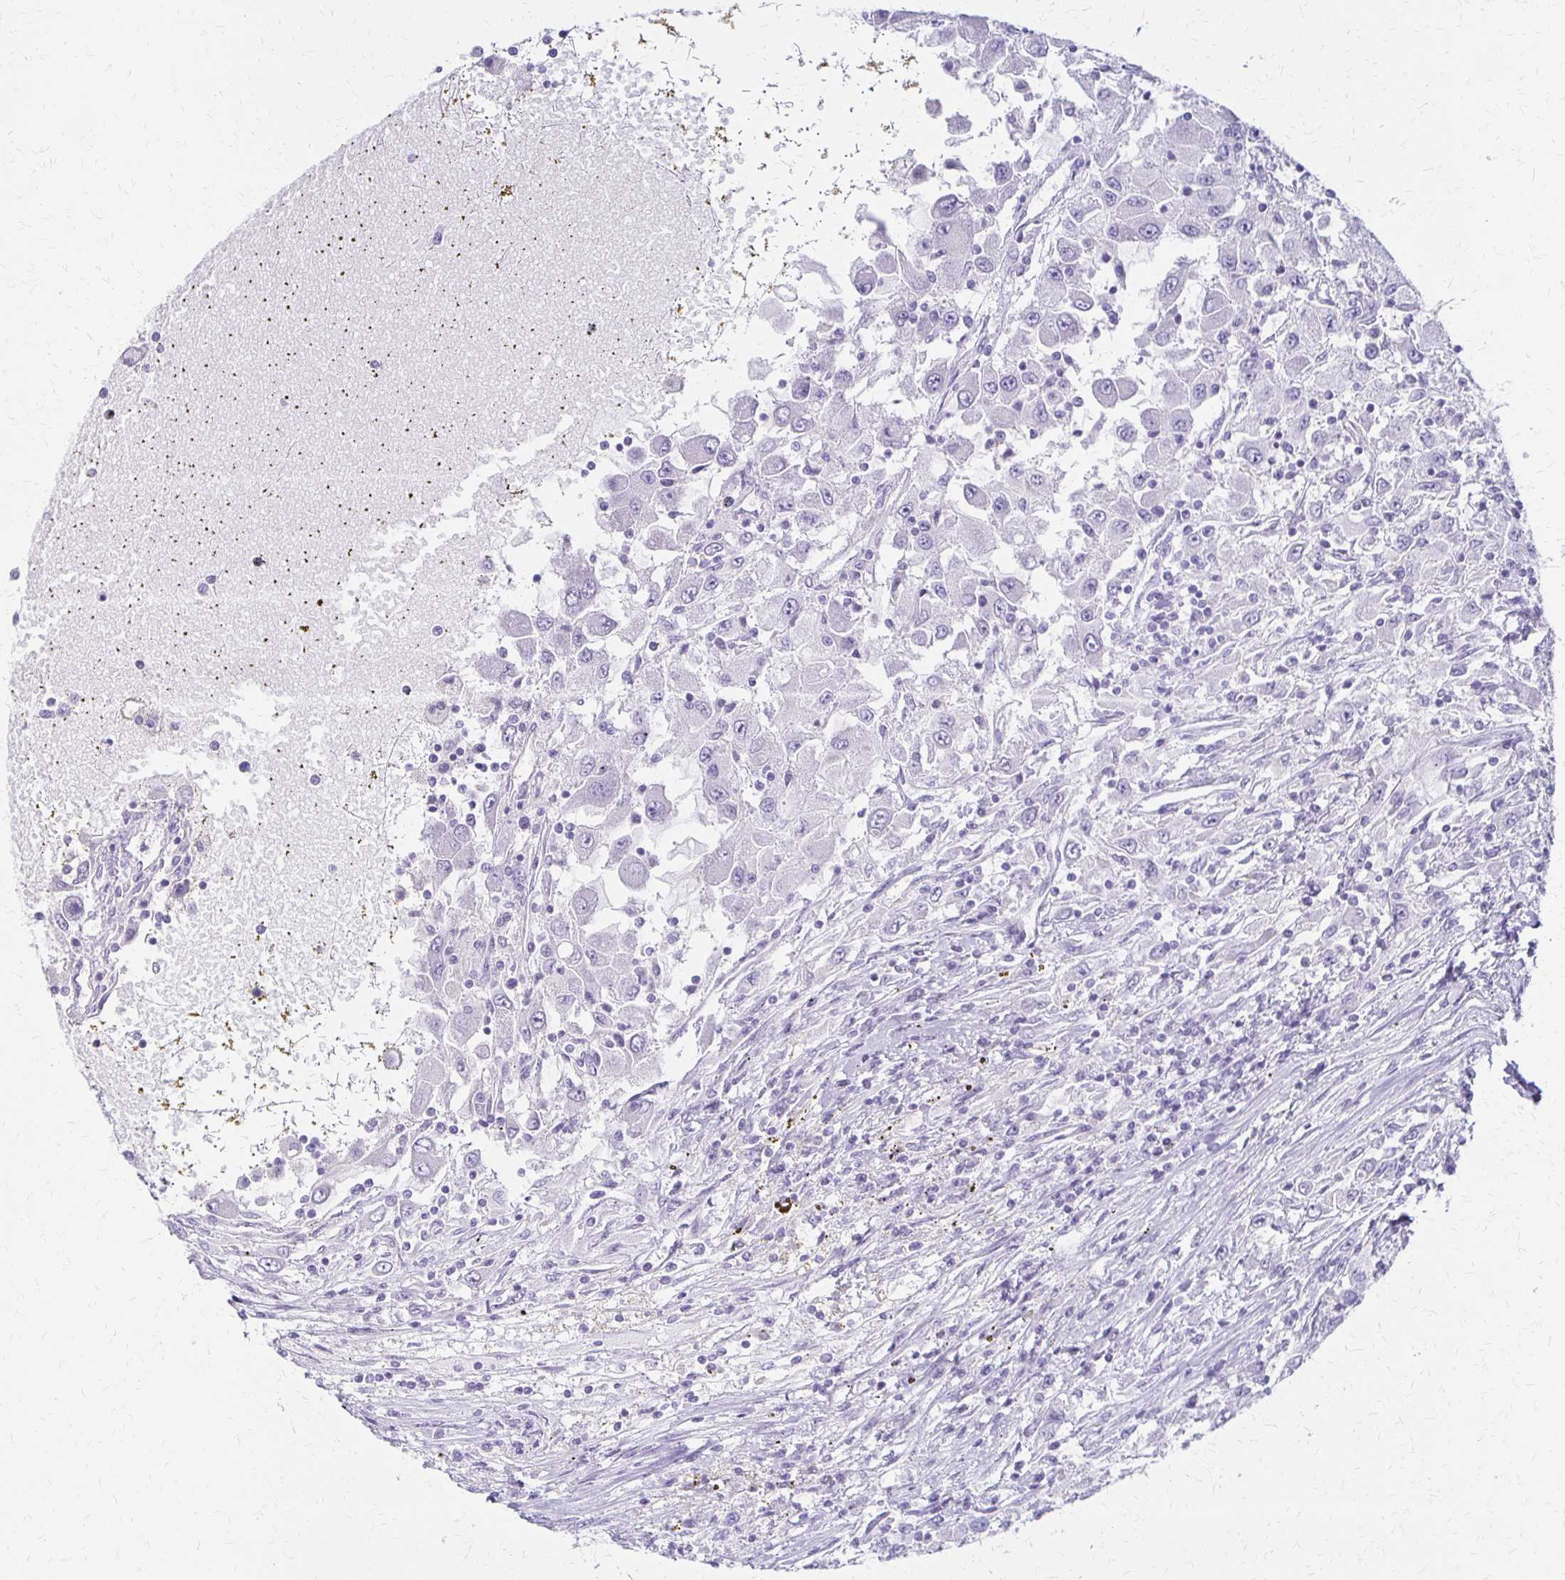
{"staining": {"intensity": "negative", "quantity": "none", "location": "none"}, "tissue": "renal cancer", "cell_type": "Tumor cells", "image_type": "cancer", "snomed": [{"axis": "morphology", "description": "Adenocarcinoma, NOS"}, {"axis": "topography", "description": "Kidney"}], "caption": "Adenocarcinoma (renal) stained for a protein using immunohistochemistry shows no expression tumor cells.", "gene": "IVL", "patient": {"sex": "female", "age": 67}}